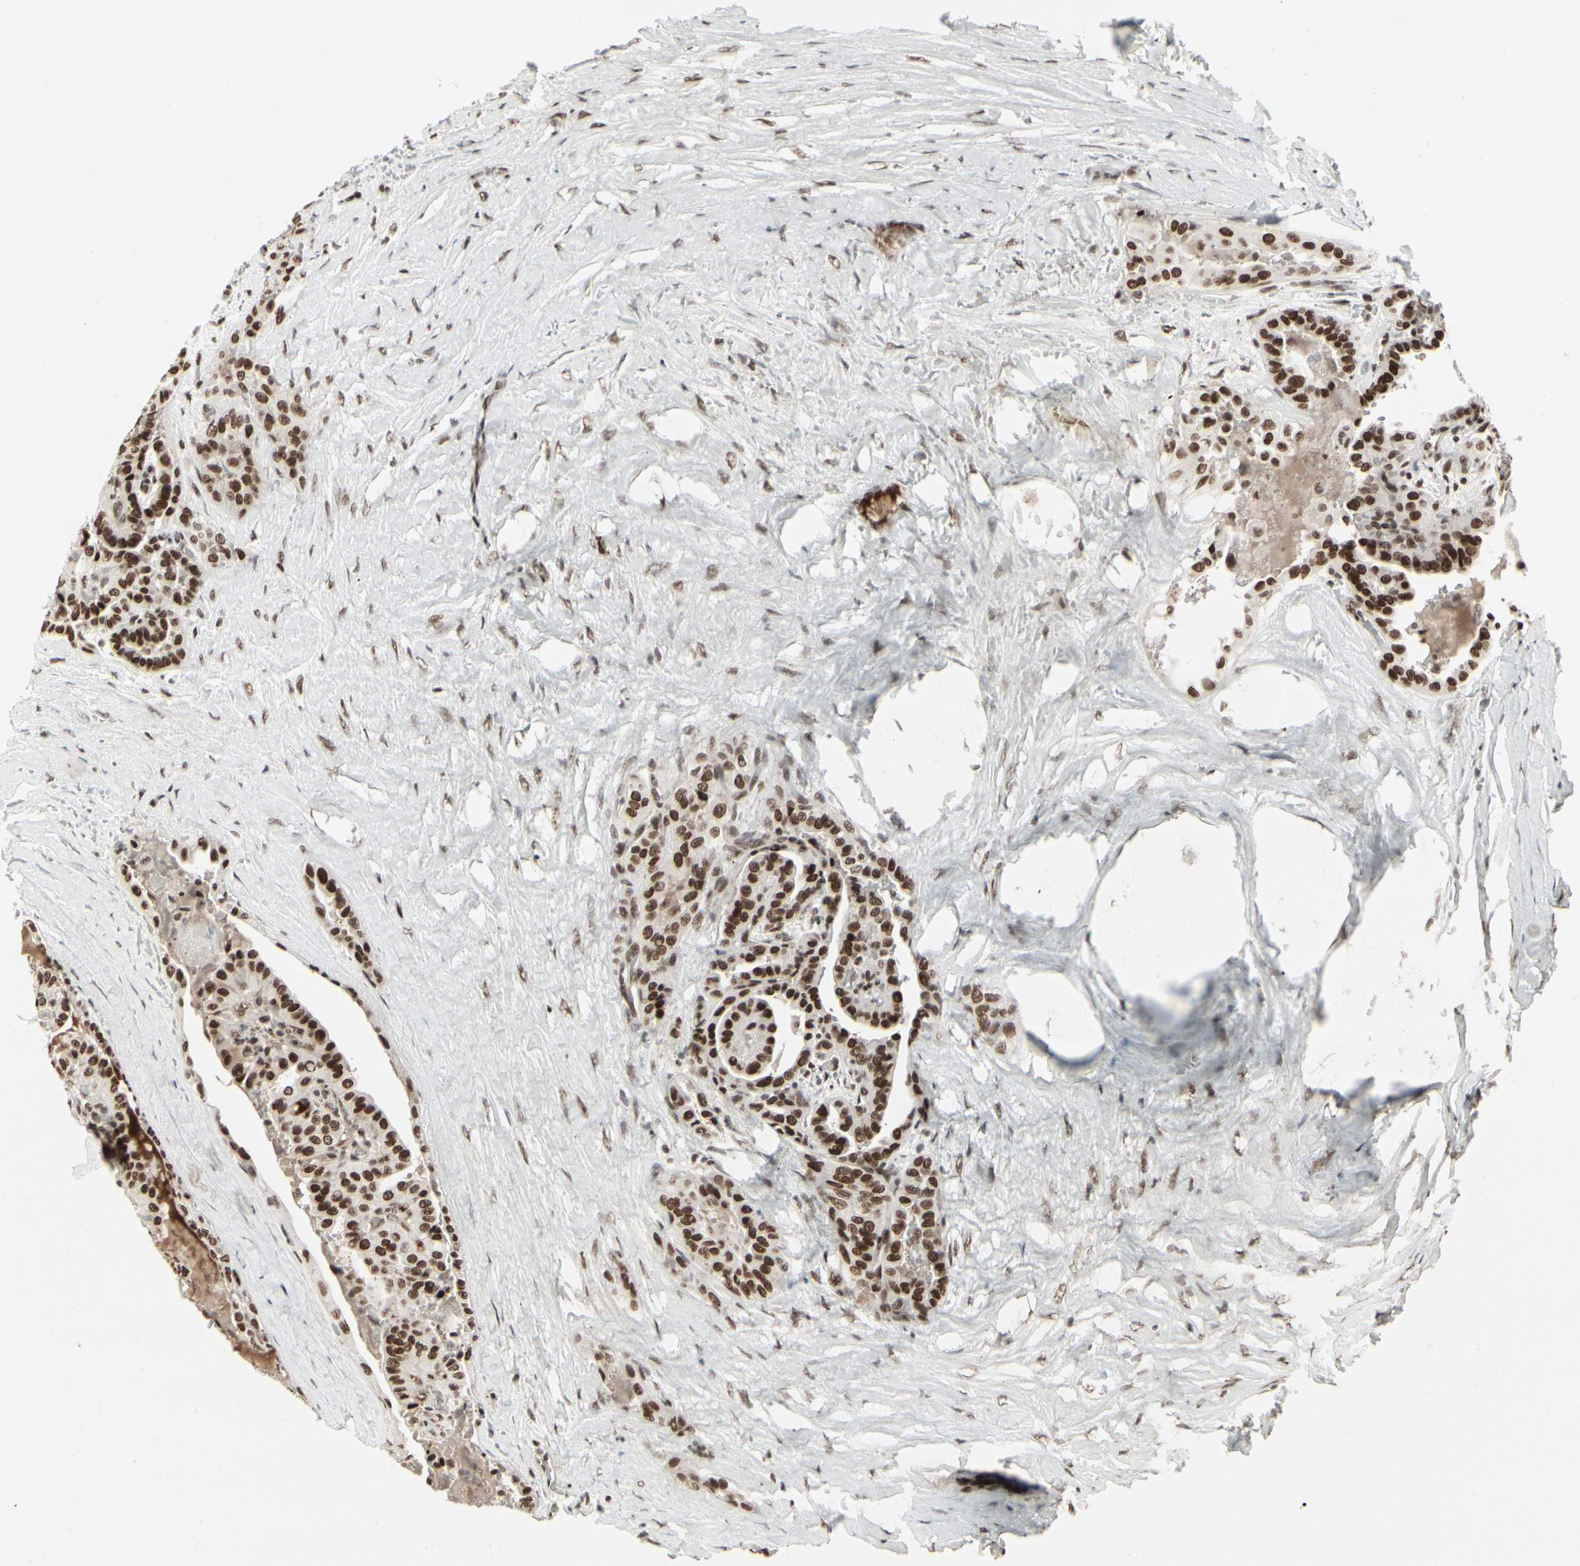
{"staining": {"intensity": "strong", "quantity": ">75%", "location": "nuclear"}, "tissue": "thyroid cancer", "cell_type": "Tumor cells", "image_type": "cancer", "snomed": [{"axis": "morphology", "description": "Papillary adenocarcinoma, NOS"}, {"axis": "topography", "description": "Thyroid gland"}], "caption": "Approximately >75% of tumor cells in papillary adenocarcinoma (thyroid) exhibit strong nuclear protein staining as visualized by brown immunohistochemical staining.", "gene": "HMG20A", "patient": {"sex": "male", "age": 77}}